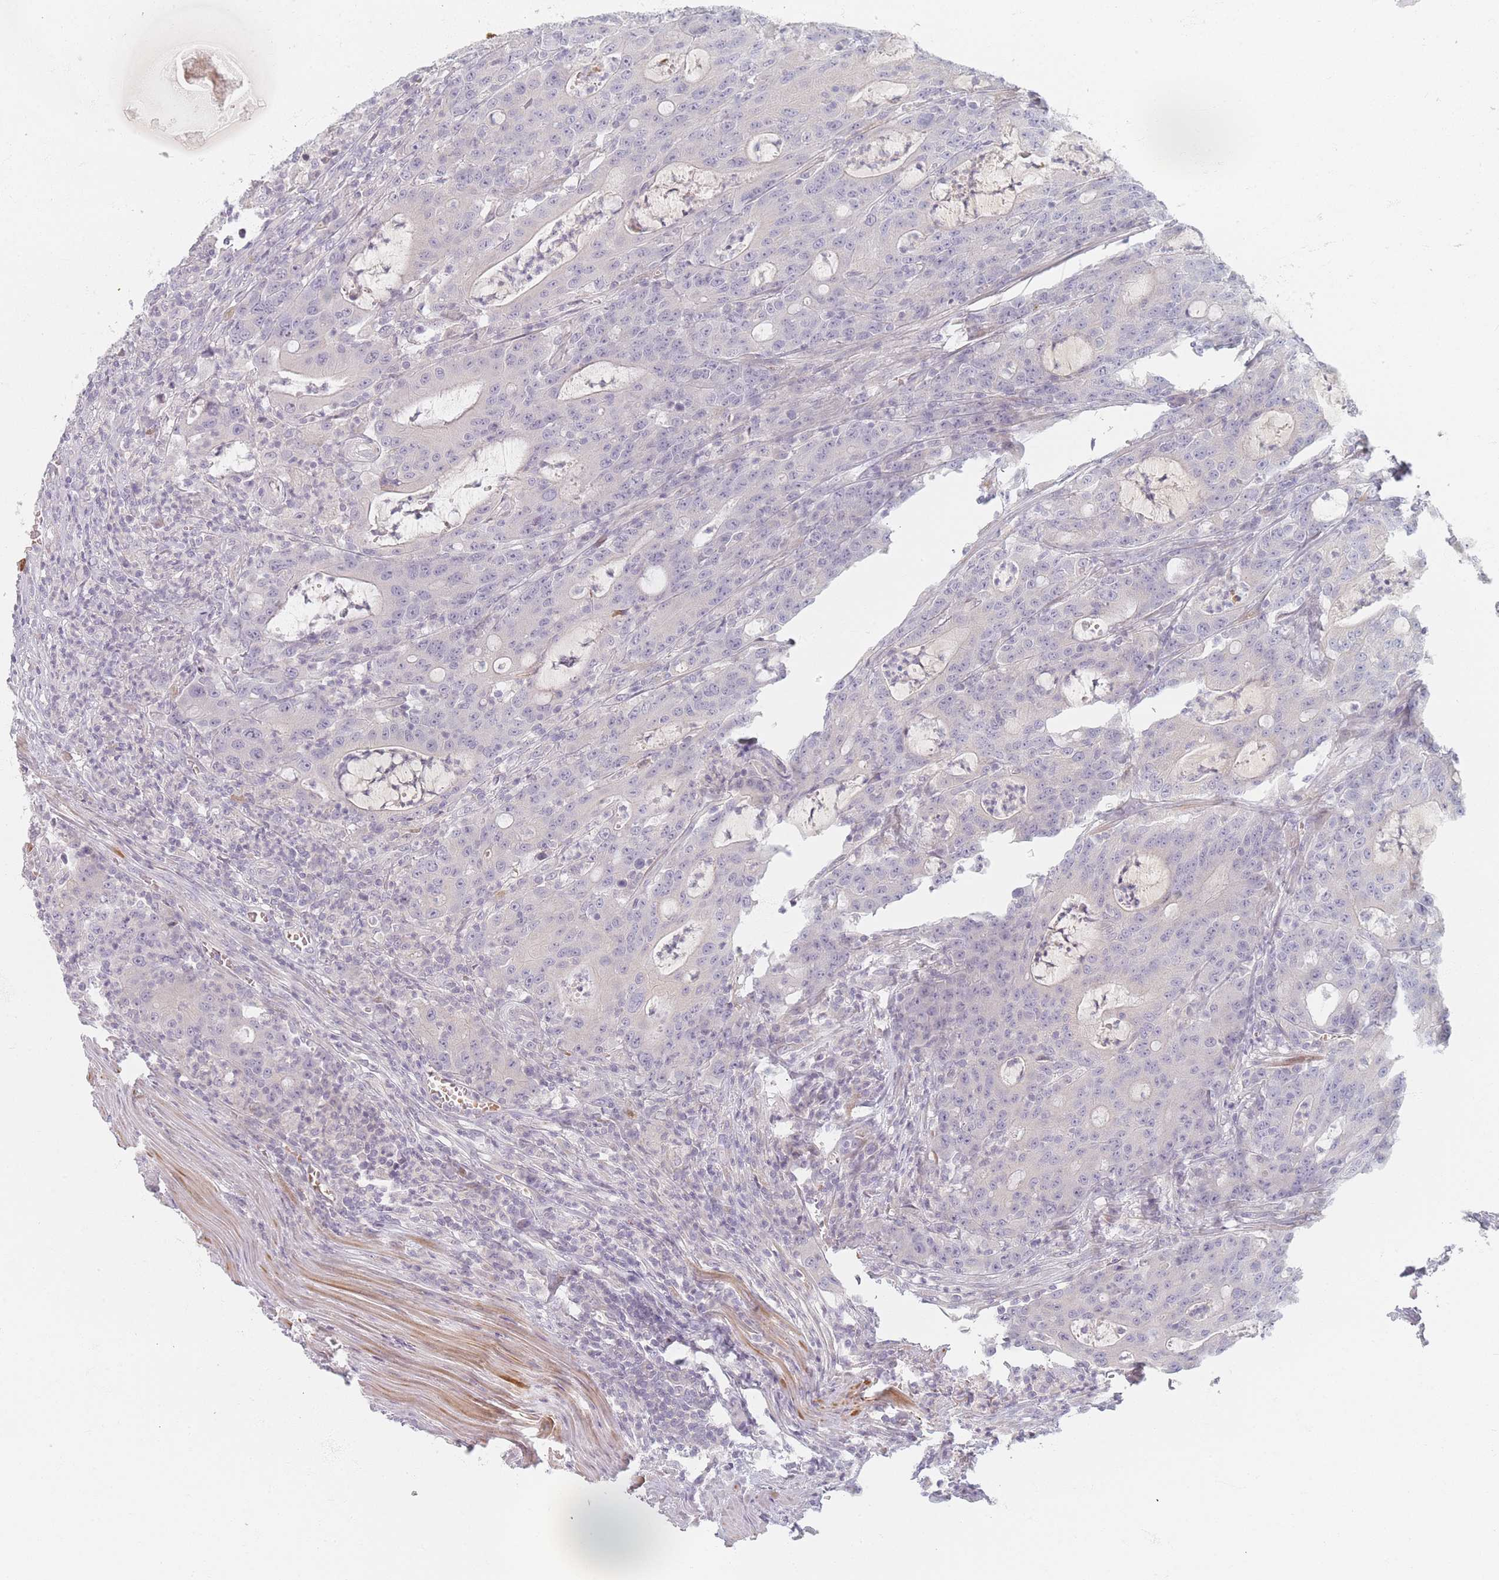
{"staining": {"intensity": "negative", "quantity": "none", "location": "none"}, "tissue": "colorectal cancer", "cell_type": "Tumor cells", "image_type": "cancer", "snomed": [{"axis": "morphology", "description": "Adenocarcinoma, NOS"}, {"axis": "topography", "description": "Colon"}], "caption": "DAB (3,3'-diaminobenzidine) immunohistochemical staining of colorectal cancer reveals no significant staining in tumor cells.", "gene": "TMOD1", "patient": {"sex": "male", "age": 83}}